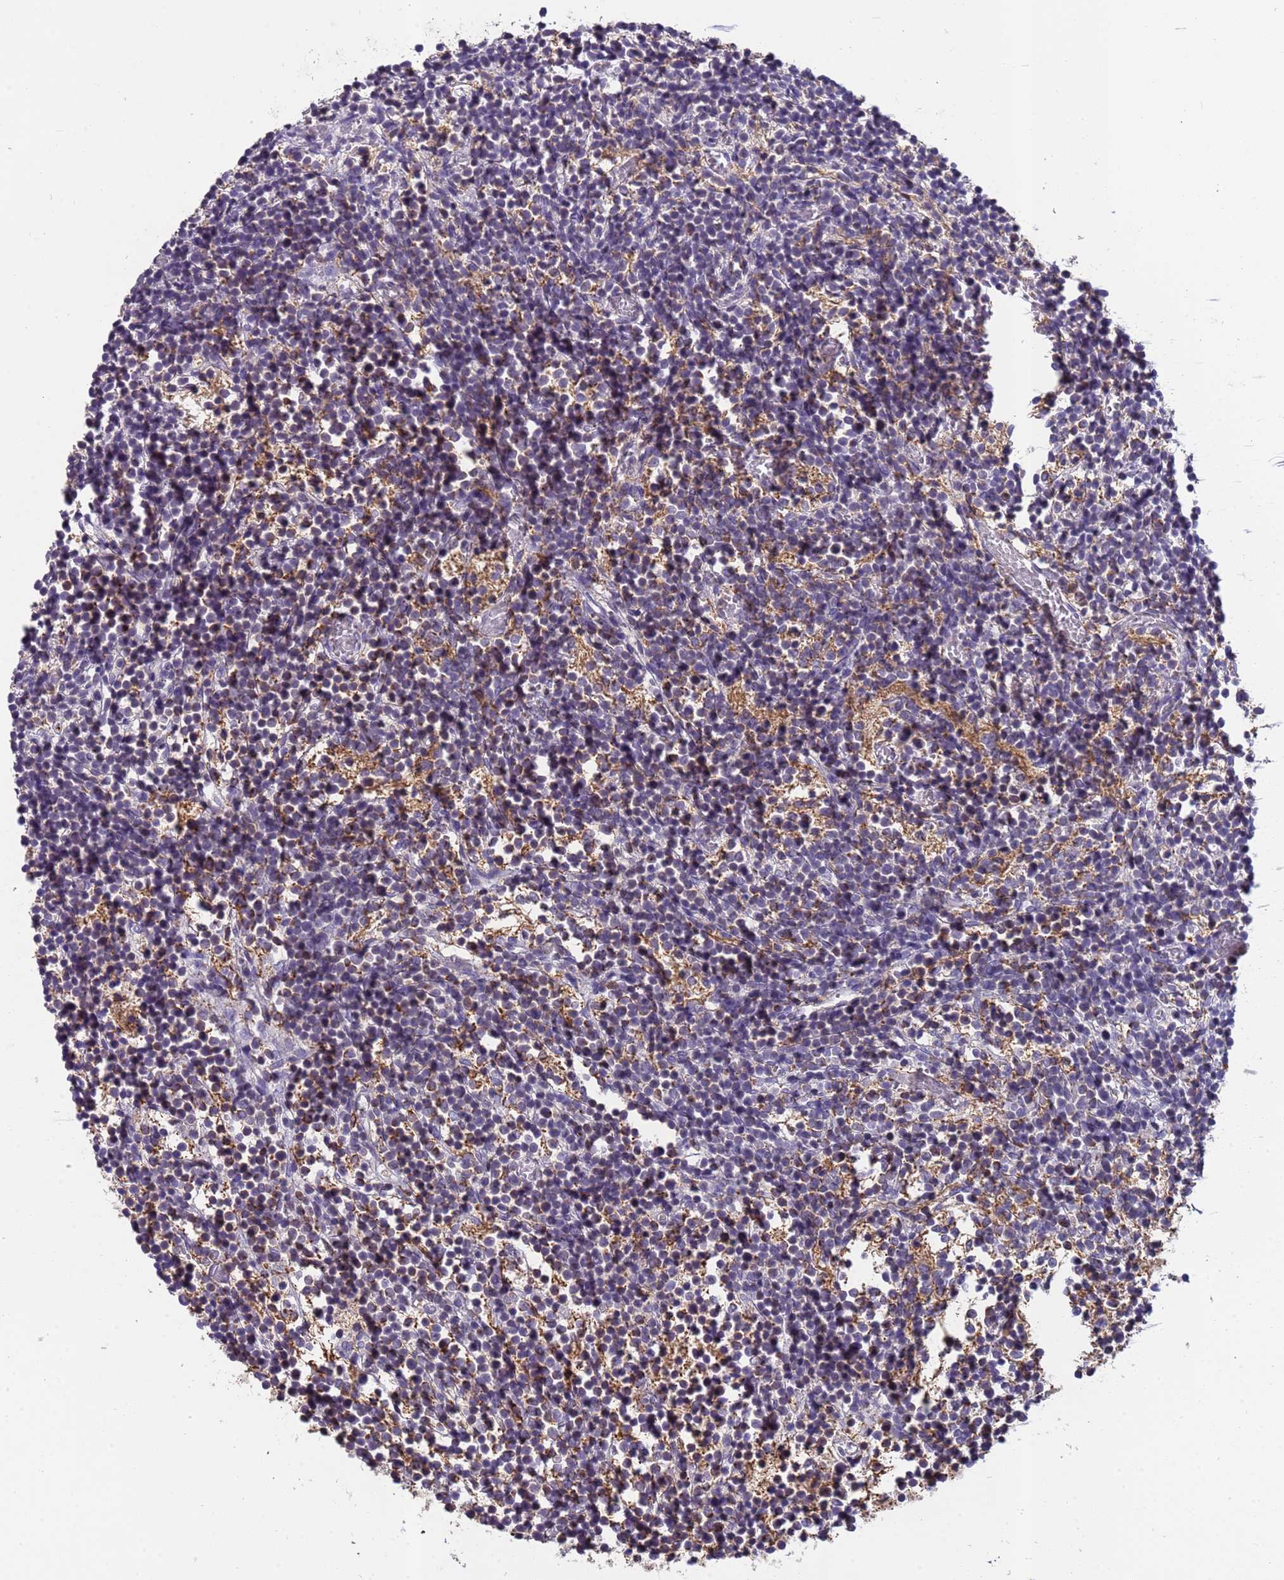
{"staining": {"intensity": "moderate", "quantity": "<25%", "location": "cytoplasmic/membranous"}, "tissue": "glioma", "cell_type": "Tumor cells", "image_type": "cancer", "snomed": [{"axis": "morphology", "description": "Glioma, malignant, Low grade"}, {"axis": "topography", "description": "Brain"}], "caption": "Glioma tissue exhibits moderate cytoplasmic/membranous positivity in about <25% of tumor cells, visualized by immunohistochemistry. (IHC, brightfield microscopy, high magnification).", "gene": "ZNF248", "patient": {"sex": "female", "age": 1}}